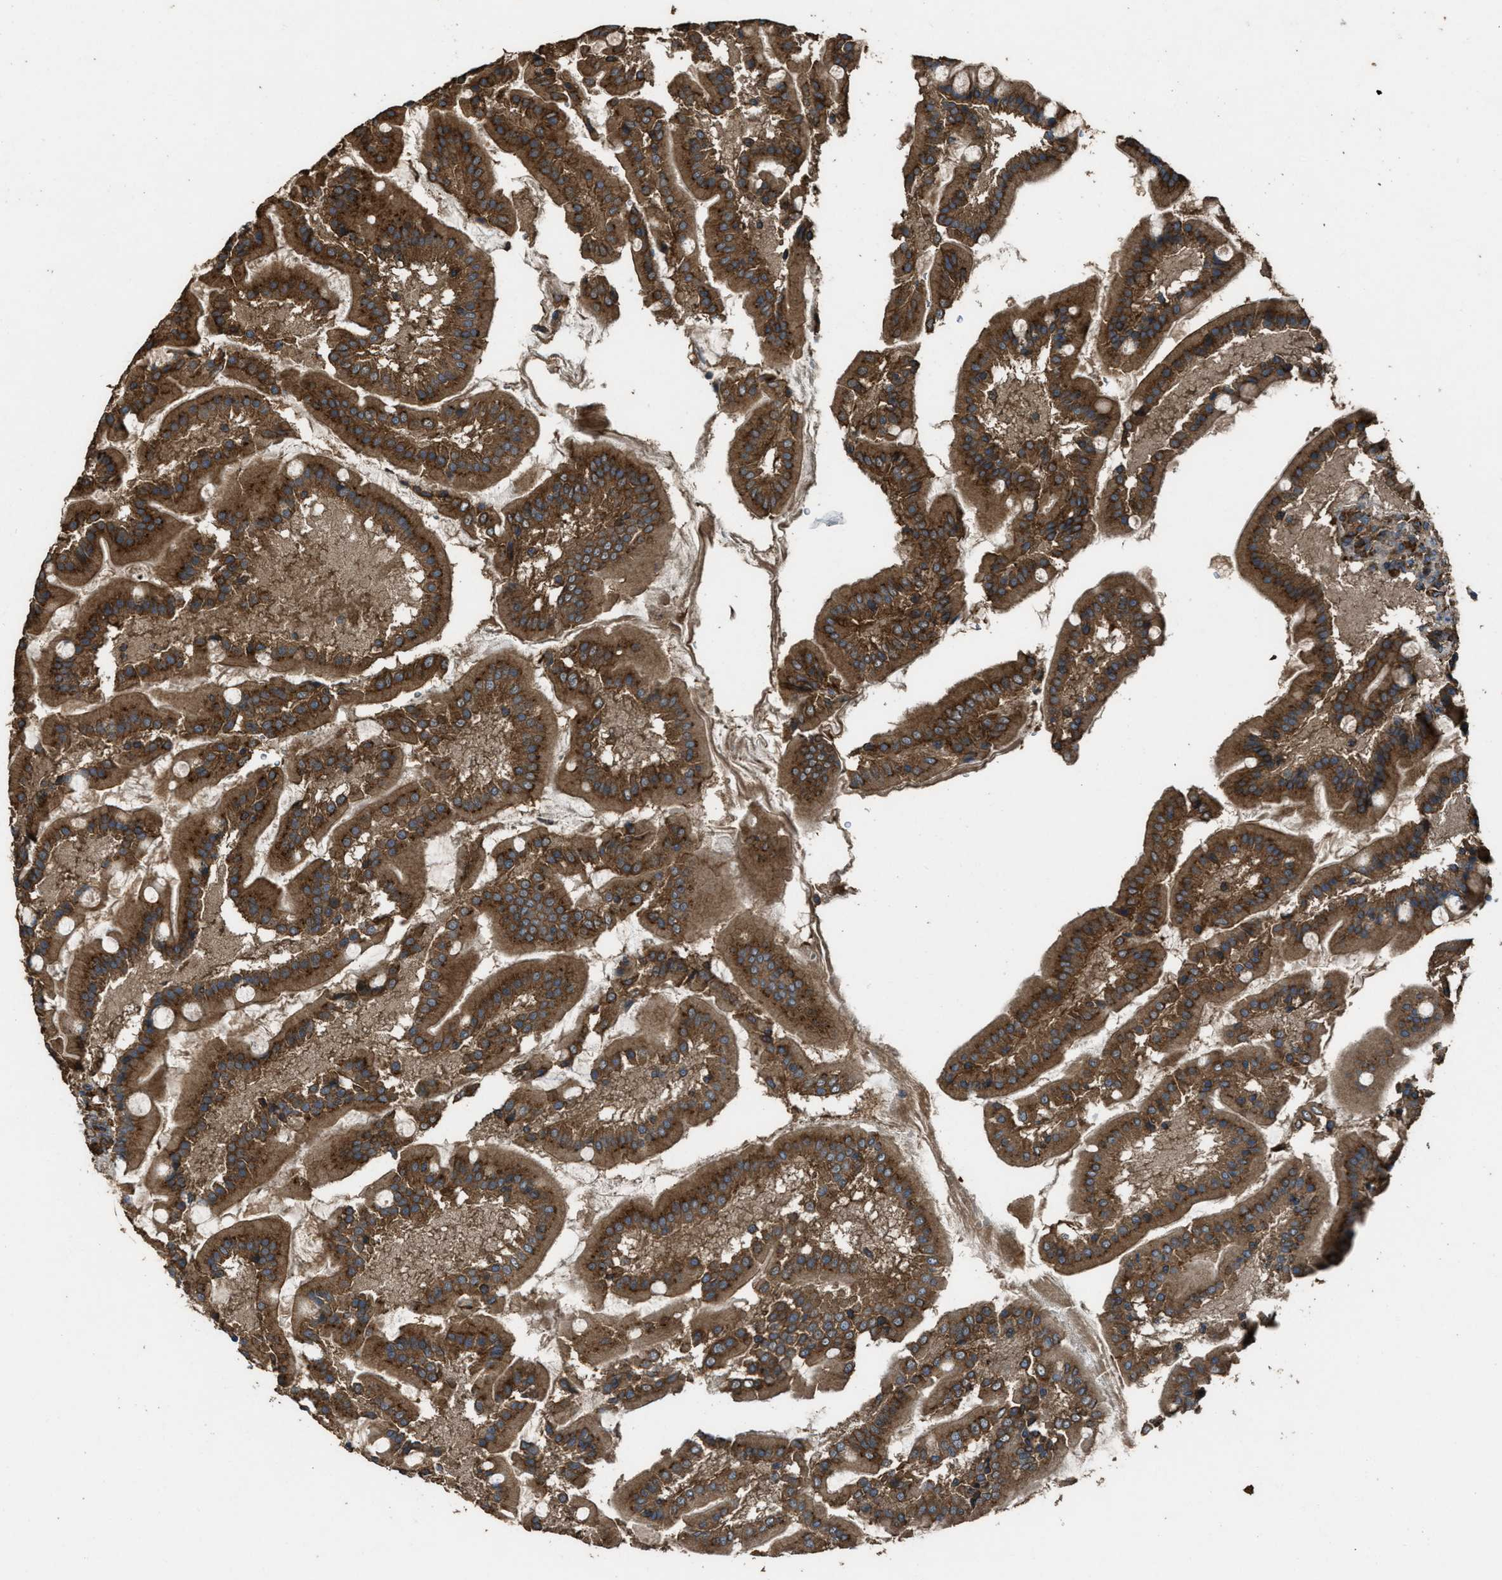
{"staining": {"intensity": "strong", "quantity": ">75%", "location": "cytoplasmic/membranous"}, "tissue": "duodenum", "cell_type": "Glandular cells", "image_type": "normal", "snomed": [{"axis": "morphology", "description": "Normal tissue, NOS"}, {"axis": "topography", "description": "Duodenum"}], "caption": "Unremarkable duodenum reveals strong cytoplasmic/membranous staining in approximately >75% of glandular cells, visualized by immunohistochemistry. The staining was performed using DAB, with brown indicating positive protein expression. Nuclei are stained blue with hematoxylin.", "gene": "MAP3K8", "patient": {"sex": "male", "age": 50}}